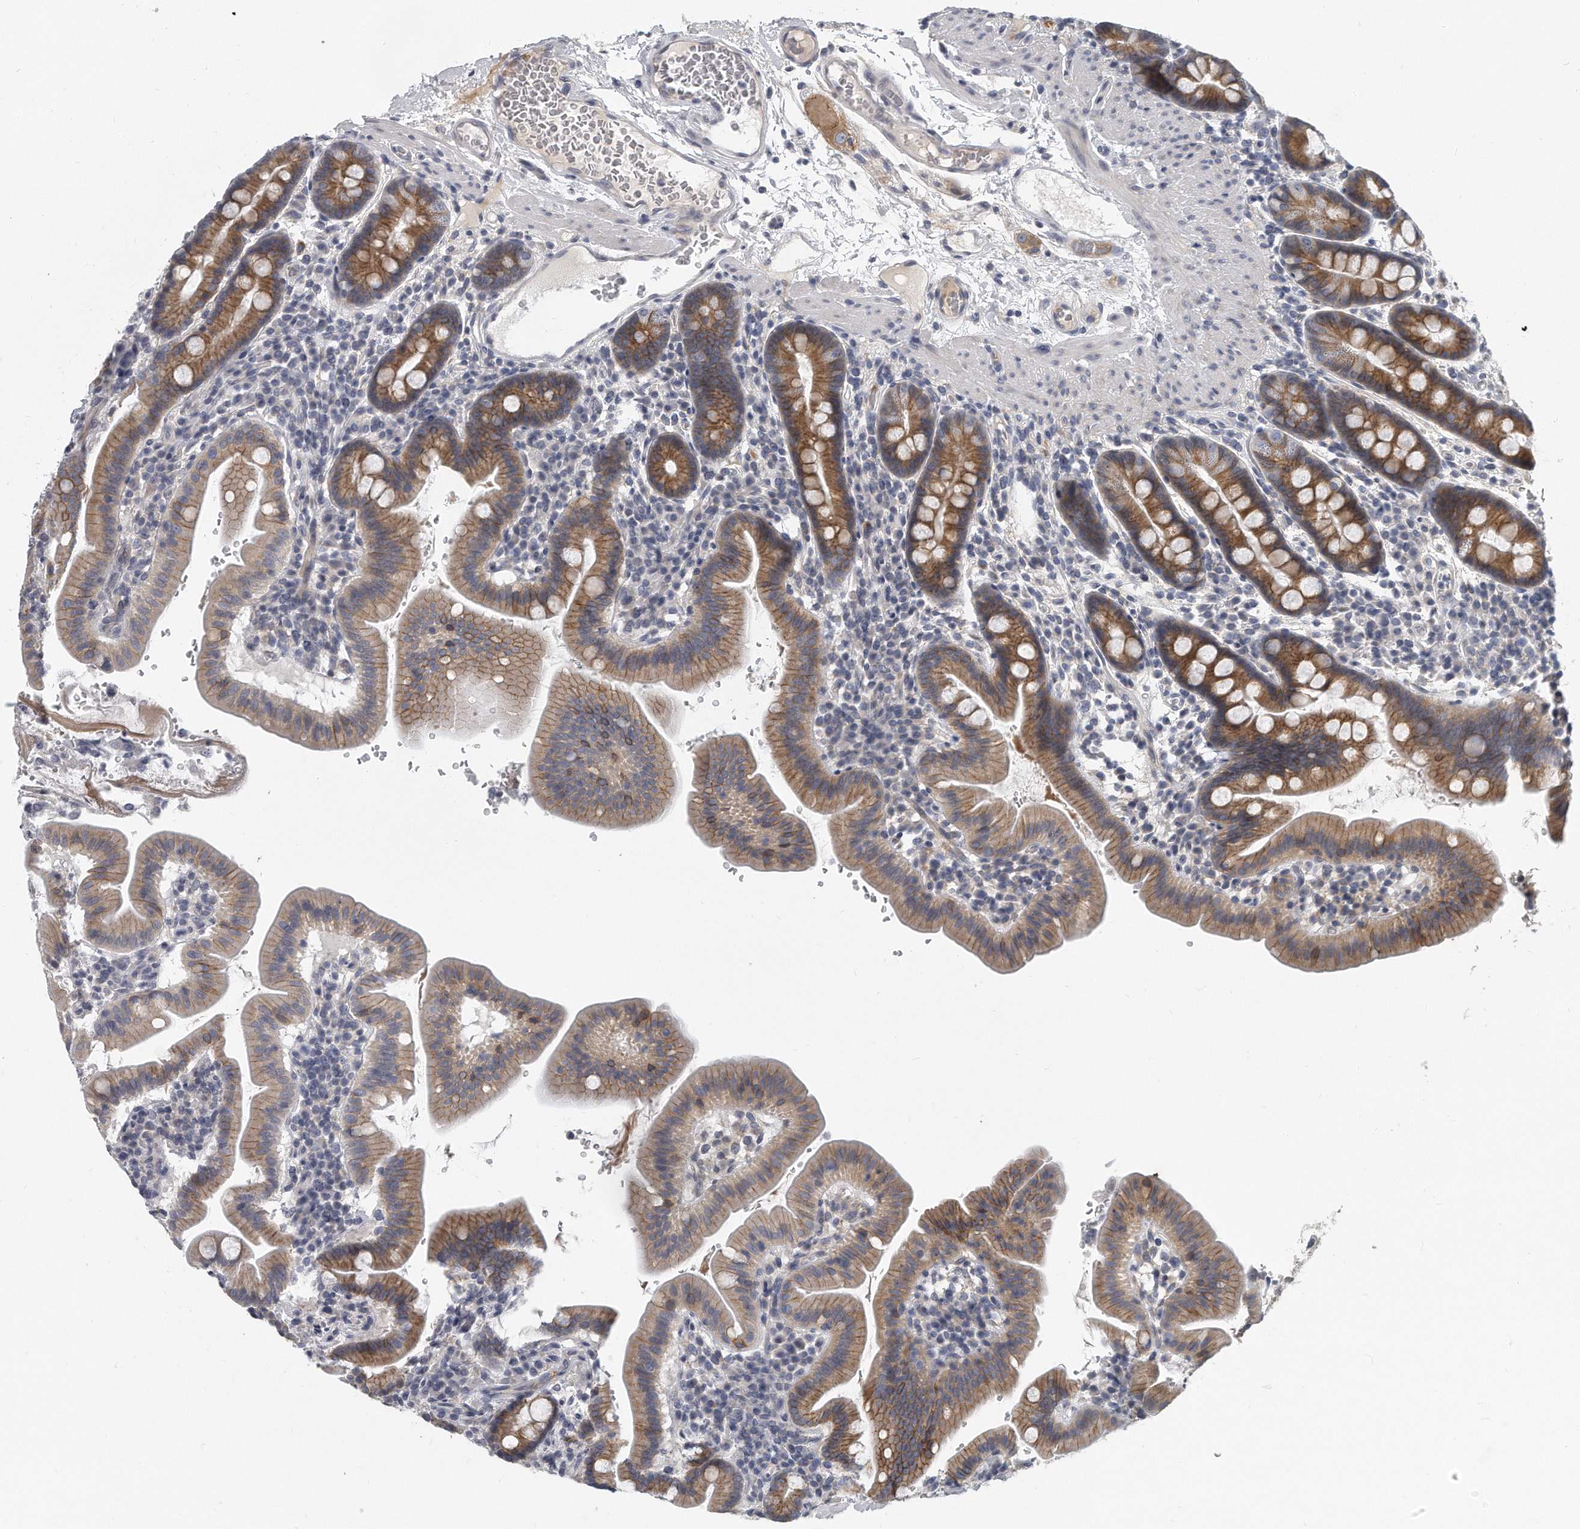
{"staining": {"intensity": "moderate", "quantity": ">75%", "location": "cytoplasmic/membranous"}, "tissue": "duodenum", "cell_type": "Glandular cells", "image_type": "normal", "snomed": [{"axis": "morphology", "description": "Normal tissue, NOS"}, {"axis": "morphology", "description": "Adenocarcinoma, NOS"}, {"axis": "topography", "description": "Pancreas"}, {"axis": "topography", "description": "Duodenum"}], "caption": "A medium amount of moderate cytoplasmic/membranous staining is seen in approximately >75% of glandular cells in normal duodenum.", "gene": "PLEKHA6", "patient": {"sex": "male", "age": 50}}